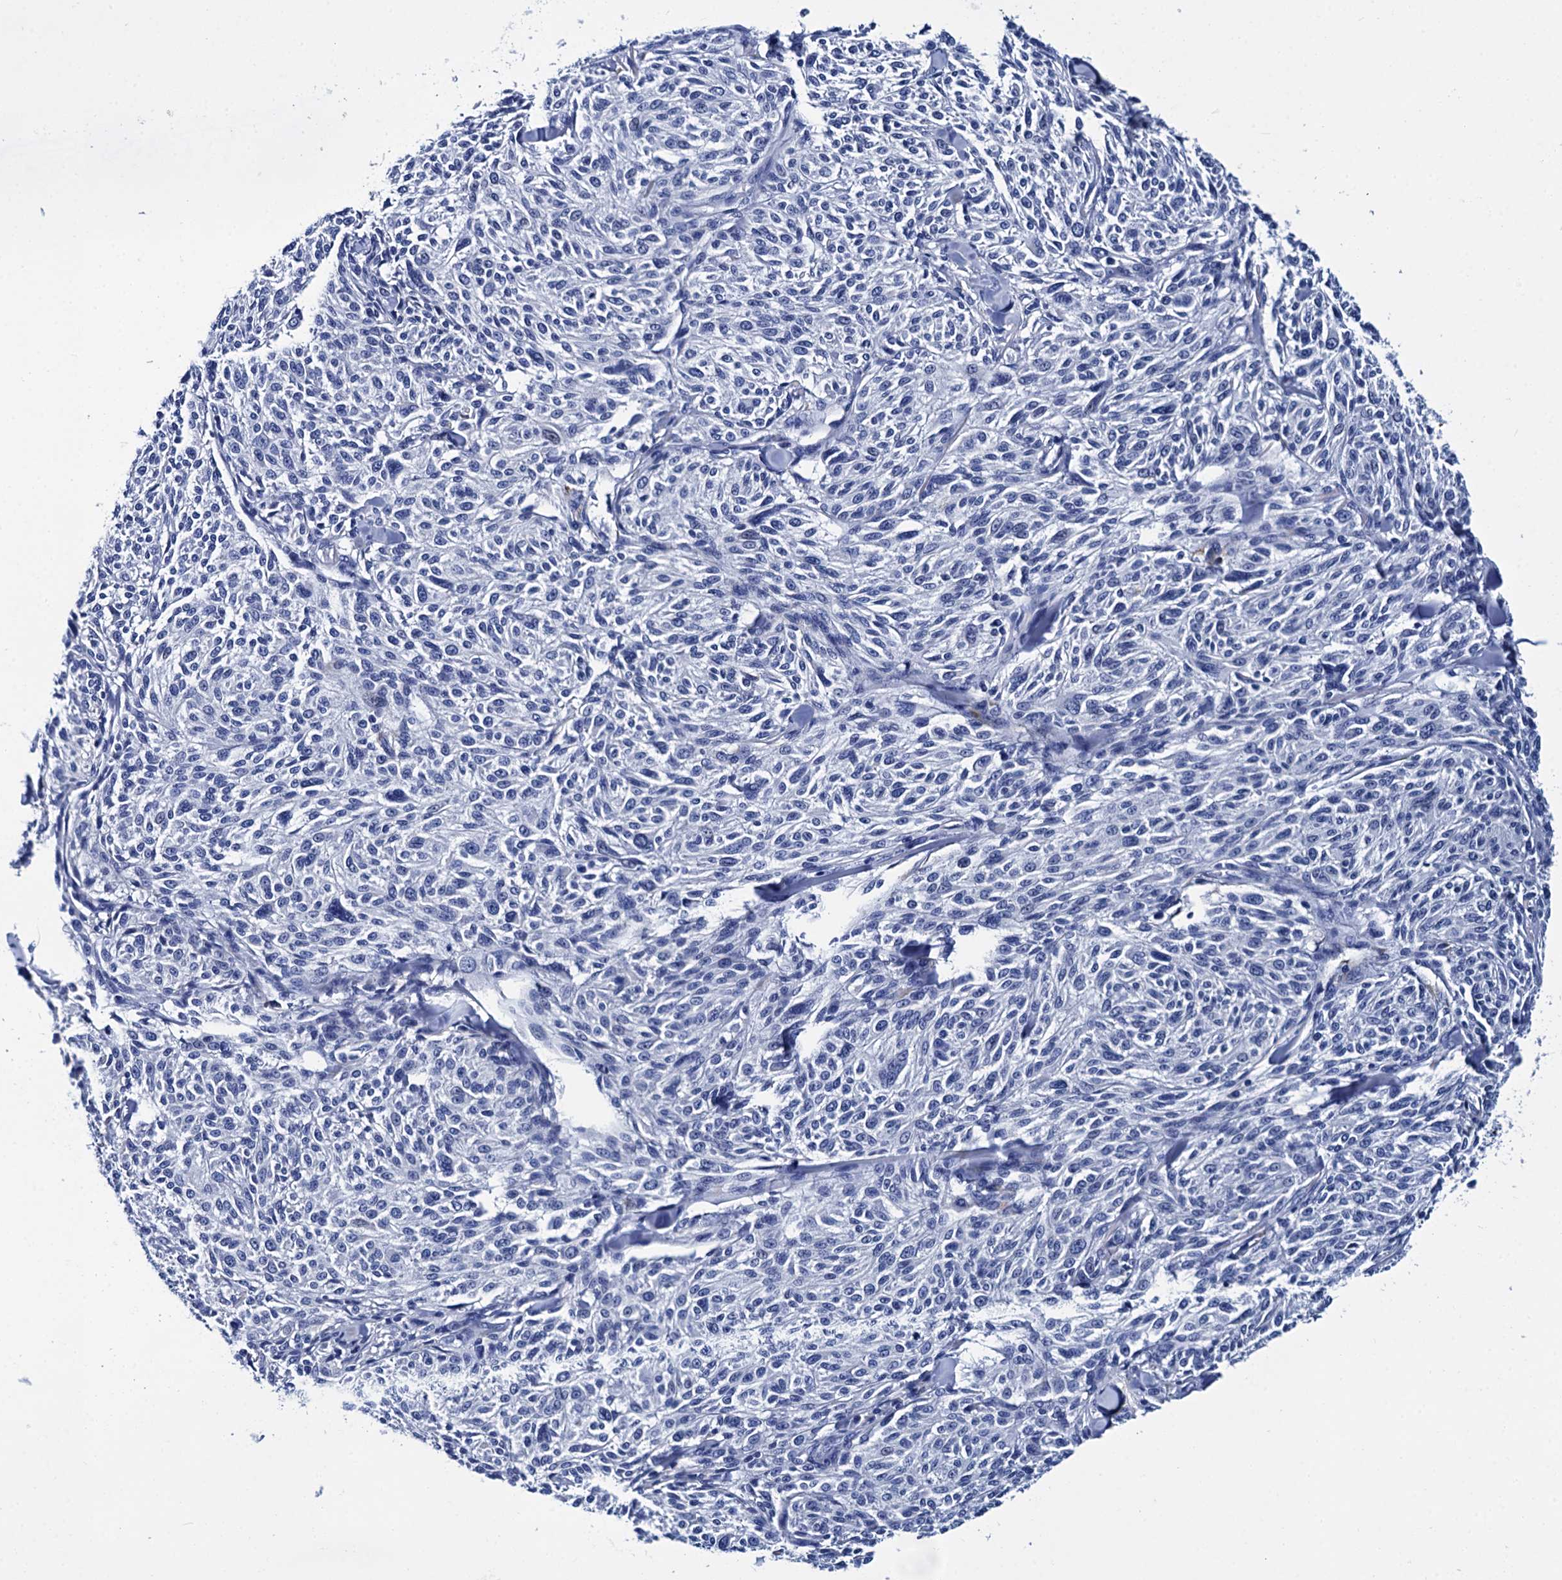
{"staining": {"intensity": "negative", "quantity": "none", "location": "none"}, "tissue": "melanoma", "cell_type": "Tumor cells", "image_type": "cancer", "snomed": [{"axis": "morphology", "description": "Malignant melanoma, NOS"}, {"axis": "topography", "description": "Skin of trunk"}], "caption": "Tumor cells show no significant expression in melanoma.", "gene": "MYBPC3", "patient": {"sex": "male", "age": 71}}